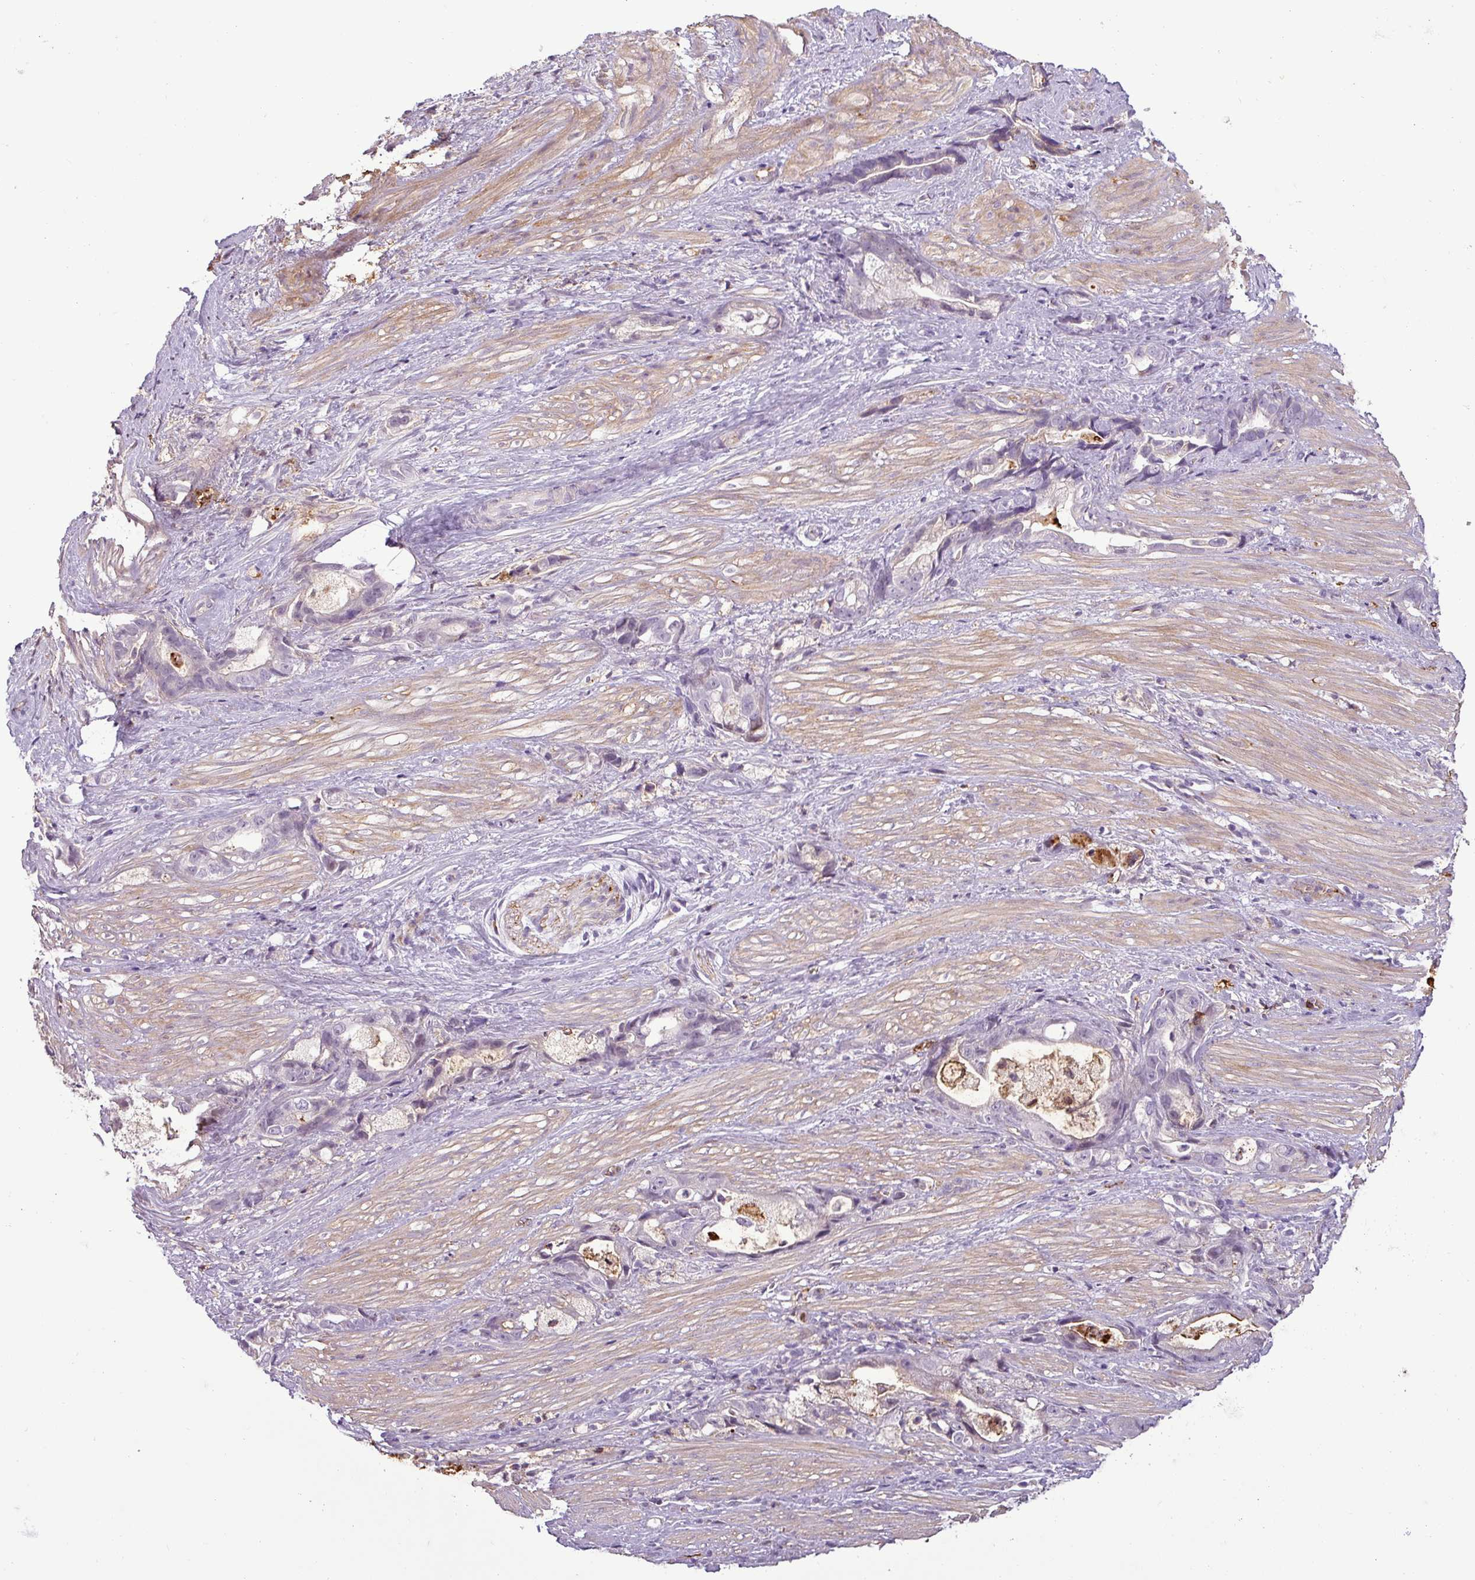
{"staining": {"intensity": "negative", "quantity": "none", "location": "none"}, "tissue": "stomach cancer", "cell_type": "Tumor cells", "image_type": "cancer", "snomed": [{"axis": "morphology", "description": "Adenocarcinoma, NOS"}, {"axis": "topography", "description": "Stomach"}], "caption": "Photomicrograph shows no significant protein positivity in tumor cells of stomach adenocarcinoma. (Stains: DAB IHC with hematoxylin counter stain, Microscopy: brightfield microscopy at high magnification).", "gene": "APOC1", "patient": {"sex": "male", "age": 55}}